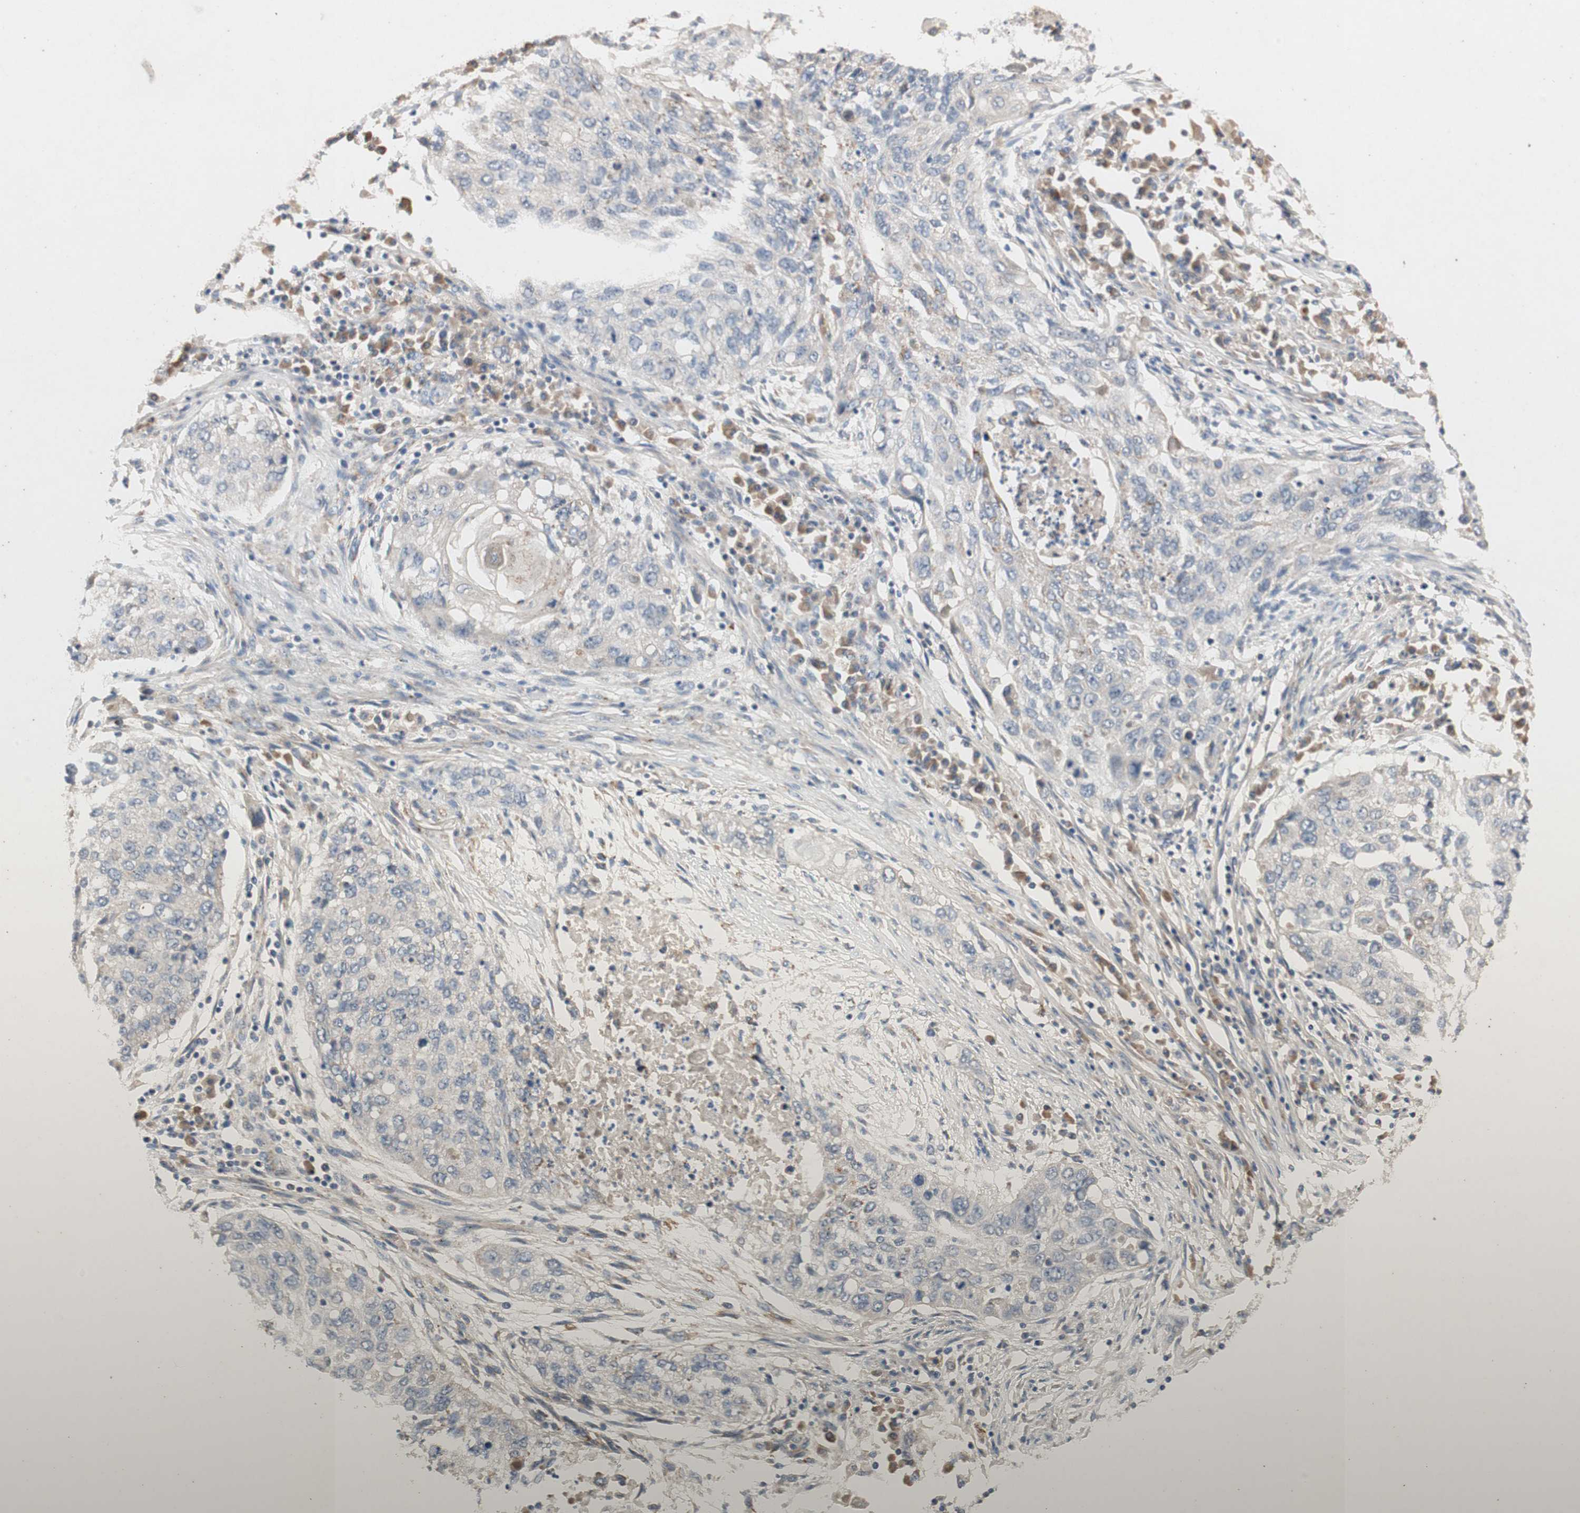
{"staining": {"intensity": "weak", "quantity": "<25%", "location": "cytoplasmic/membranous"}, "tissue": "lung cancer", "cell_type": "Tumor cells", "image_type": "cancer", "snomed": [{"axis": "morphology", "description": "Squamous cell carcinoma, NOS"}, {"axis": "topography", "description": "Lung"}], "caption": "Immunohistochemistry of squamous cell carcinoma (lung) displays no staining in tumor cells.", "gene": "NCLN", "patient": {"sex": "female", "age": 63}}